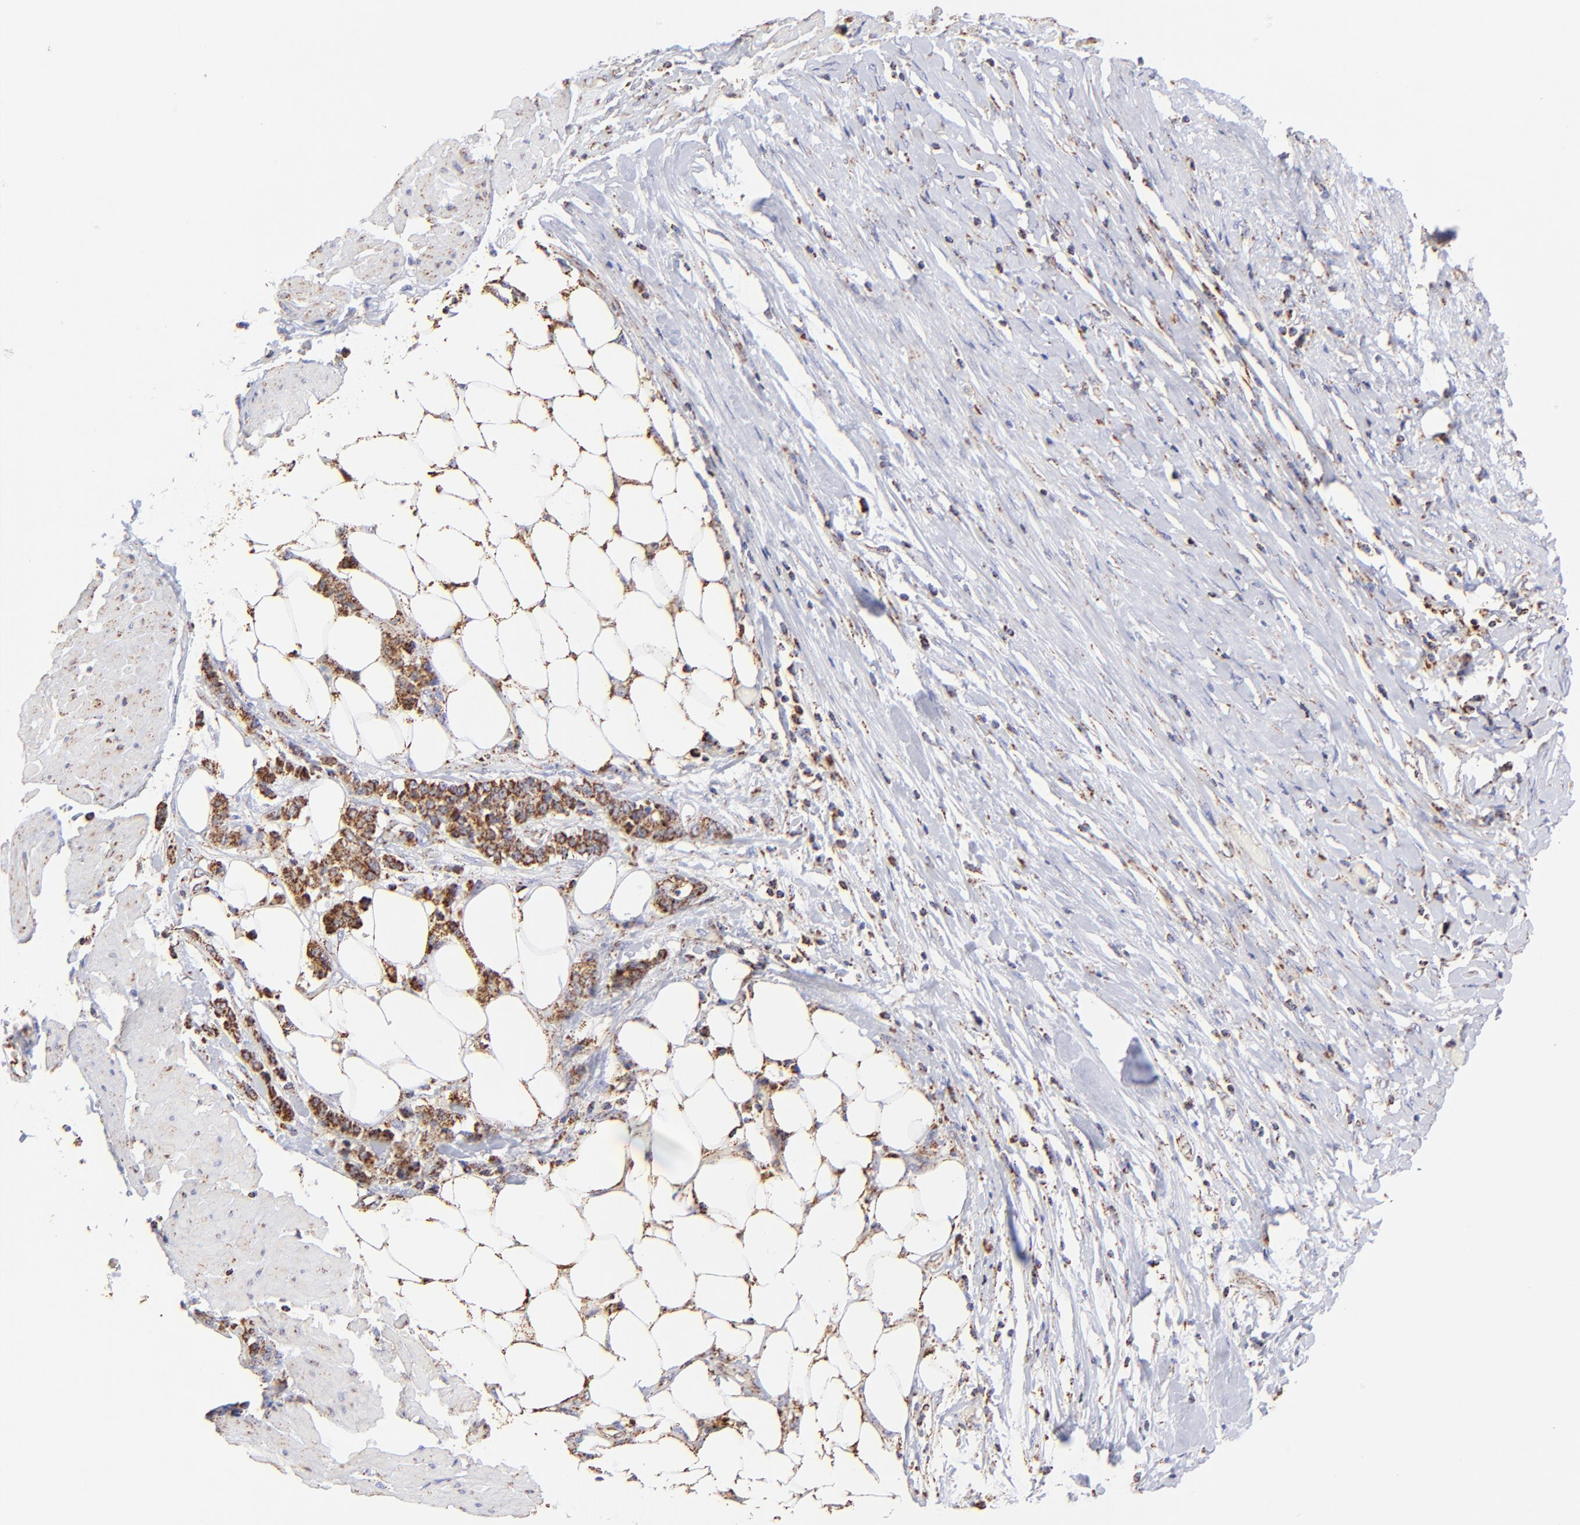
{"staining": {"intensity": "moderate", "quantity": ">75%", "location": "cytoplasmic/membranous"}, "tissue": "stomach cancer", "cell_type": "Tumor cells", "image_type": "cancer", "snomed": [{"axis": "morphology", "description": "Adenocarcinoma, NOS"}, {"axis": "topography", "description": "Stomach, lower"}], "caption": "An IHC histopathology image of neoplastic tissue is shown. Protein staining in brown highlights moderate cytoplasmic/membranous positivity in stomach adenocarcinoma within tumor cells. (DAB = brown stain, brightfield microscopy at high magnification).", "gene": "ECH1", "patient": {"sex": "male", "age": 88}}